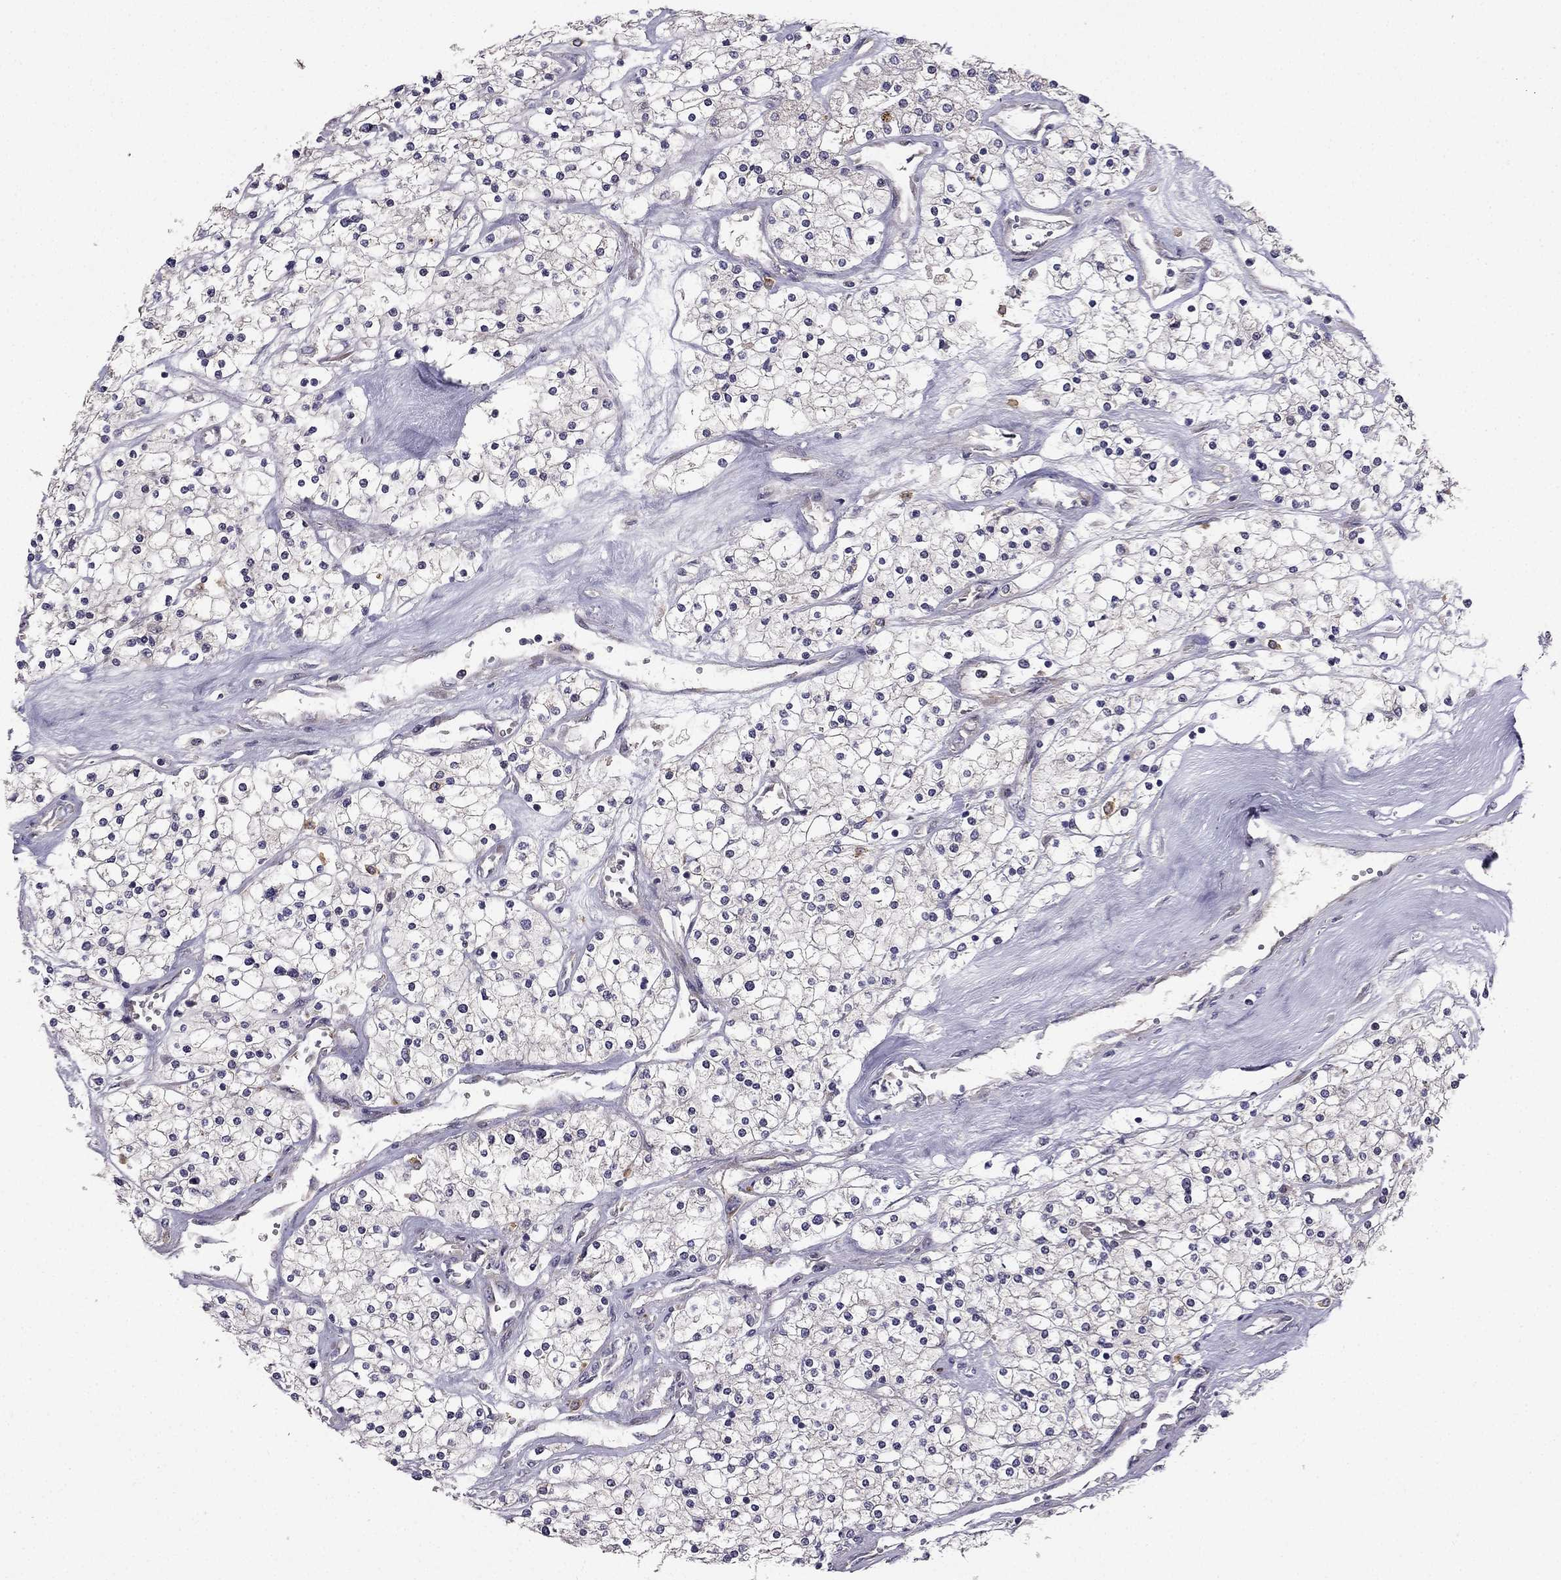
{"staining": {"intensity": "negative", "quantity": "none", "location": "none"}, "tissue": "renal cancer", "cell_type": "Tumor cells", "image_type": "cancer", "snomed": [{"axis": "morphology", "description": "Adenocarcinoma, NOS"}, {"axis": "topography", "description": "Kidney"}], "caption": "This is a histopathology image of IHC staining of adenocarcinoma (renal), which shows no expression in tumor cells. (DAB (3,3'-diaminobenzidine) immunohistochemistry (IHC), high magnification).", "gene": "STXBP5", "patient": {"sex": "male", "age": 80}}